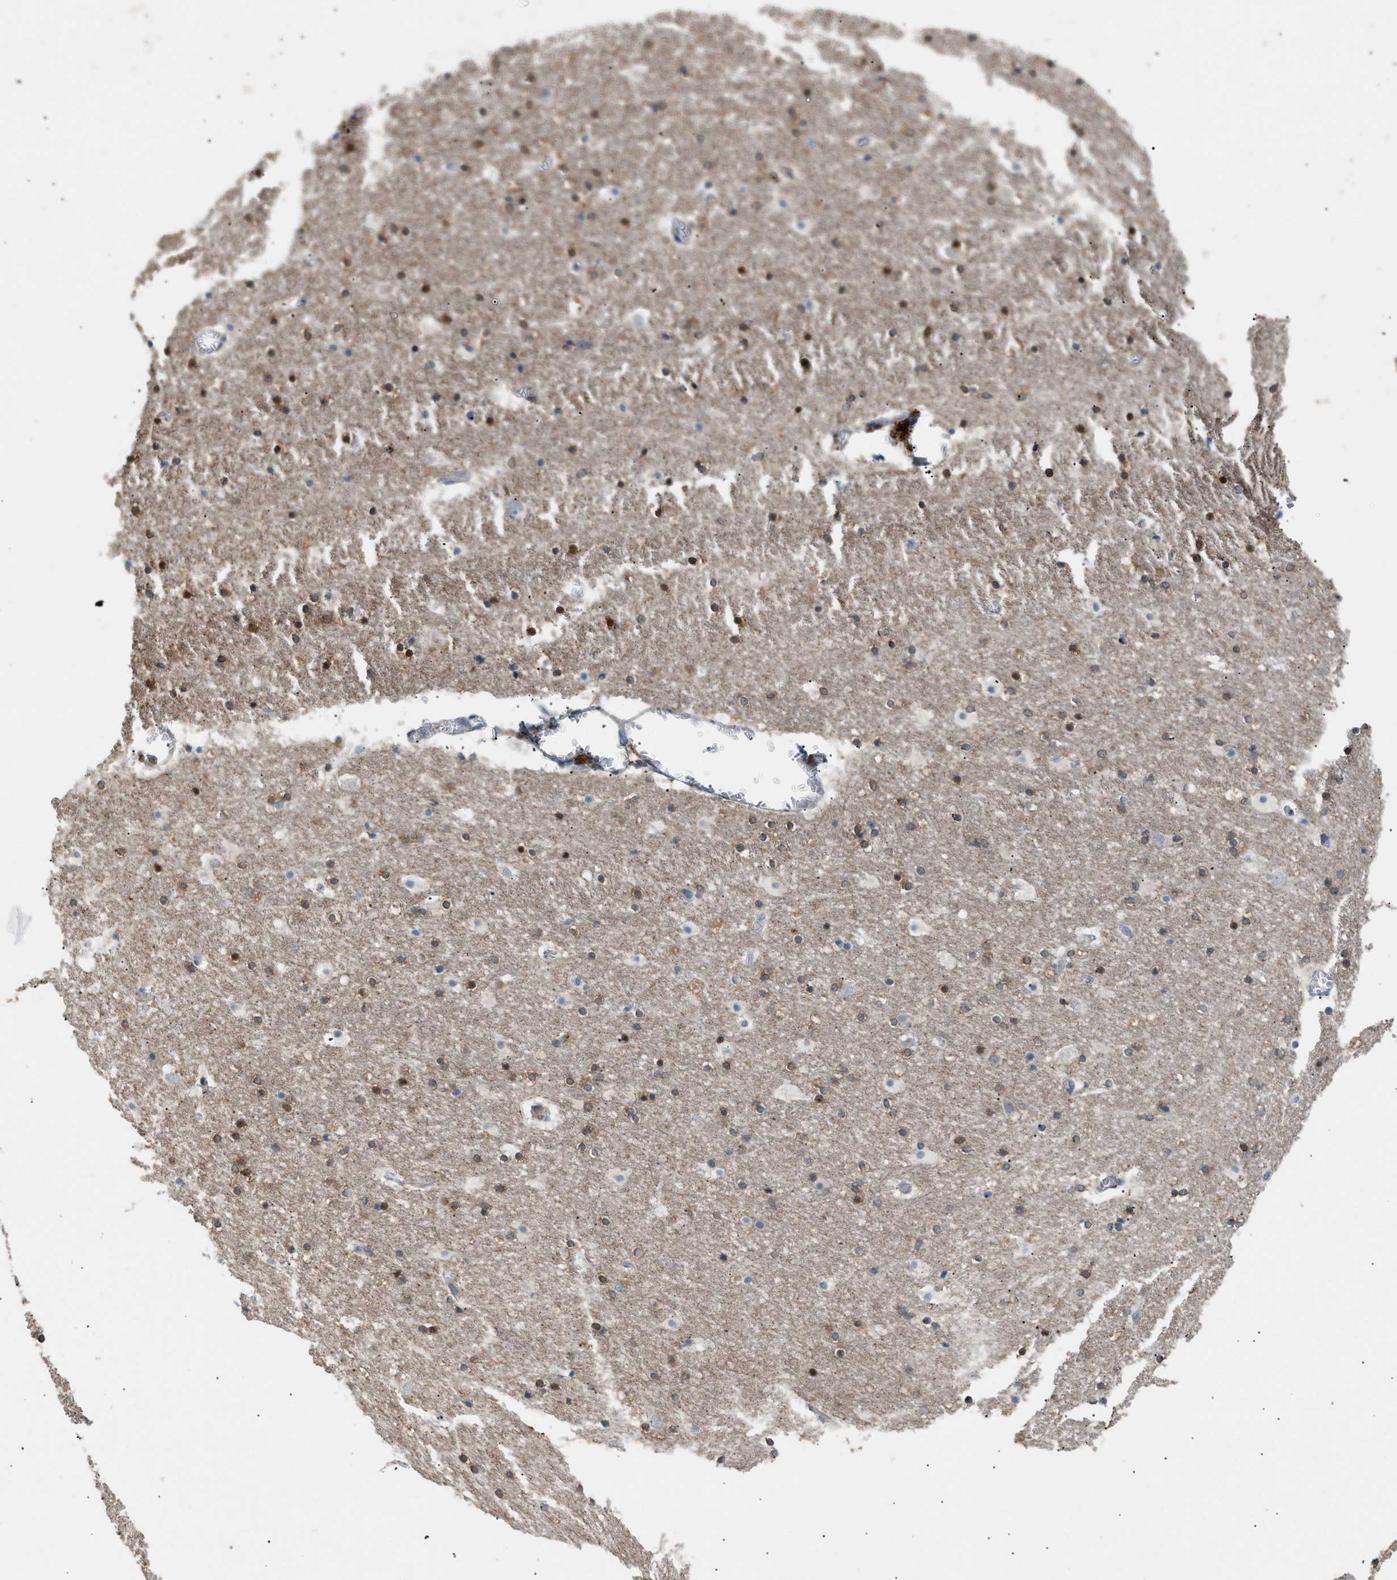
{"staining": {"intensity": "moderate", "quantity": "<25%", "location": "nuclear"}, "tissue": "hippocampus", "cell_type": "Glial cells", "image_type": "normal", "snomed": [{"axis": "morphology", "description": "Normal tissue, NOS"}, {"axis": "topography", "description": "Hippocampus"}], "caption": "This micrograph shows immunohistochemistry staining of normal human hippocampus, with low moderate nuclear expression in about <25% of glial cells.", "gene": "FARS2", "patient": {"sex": "male", "age": 45}}